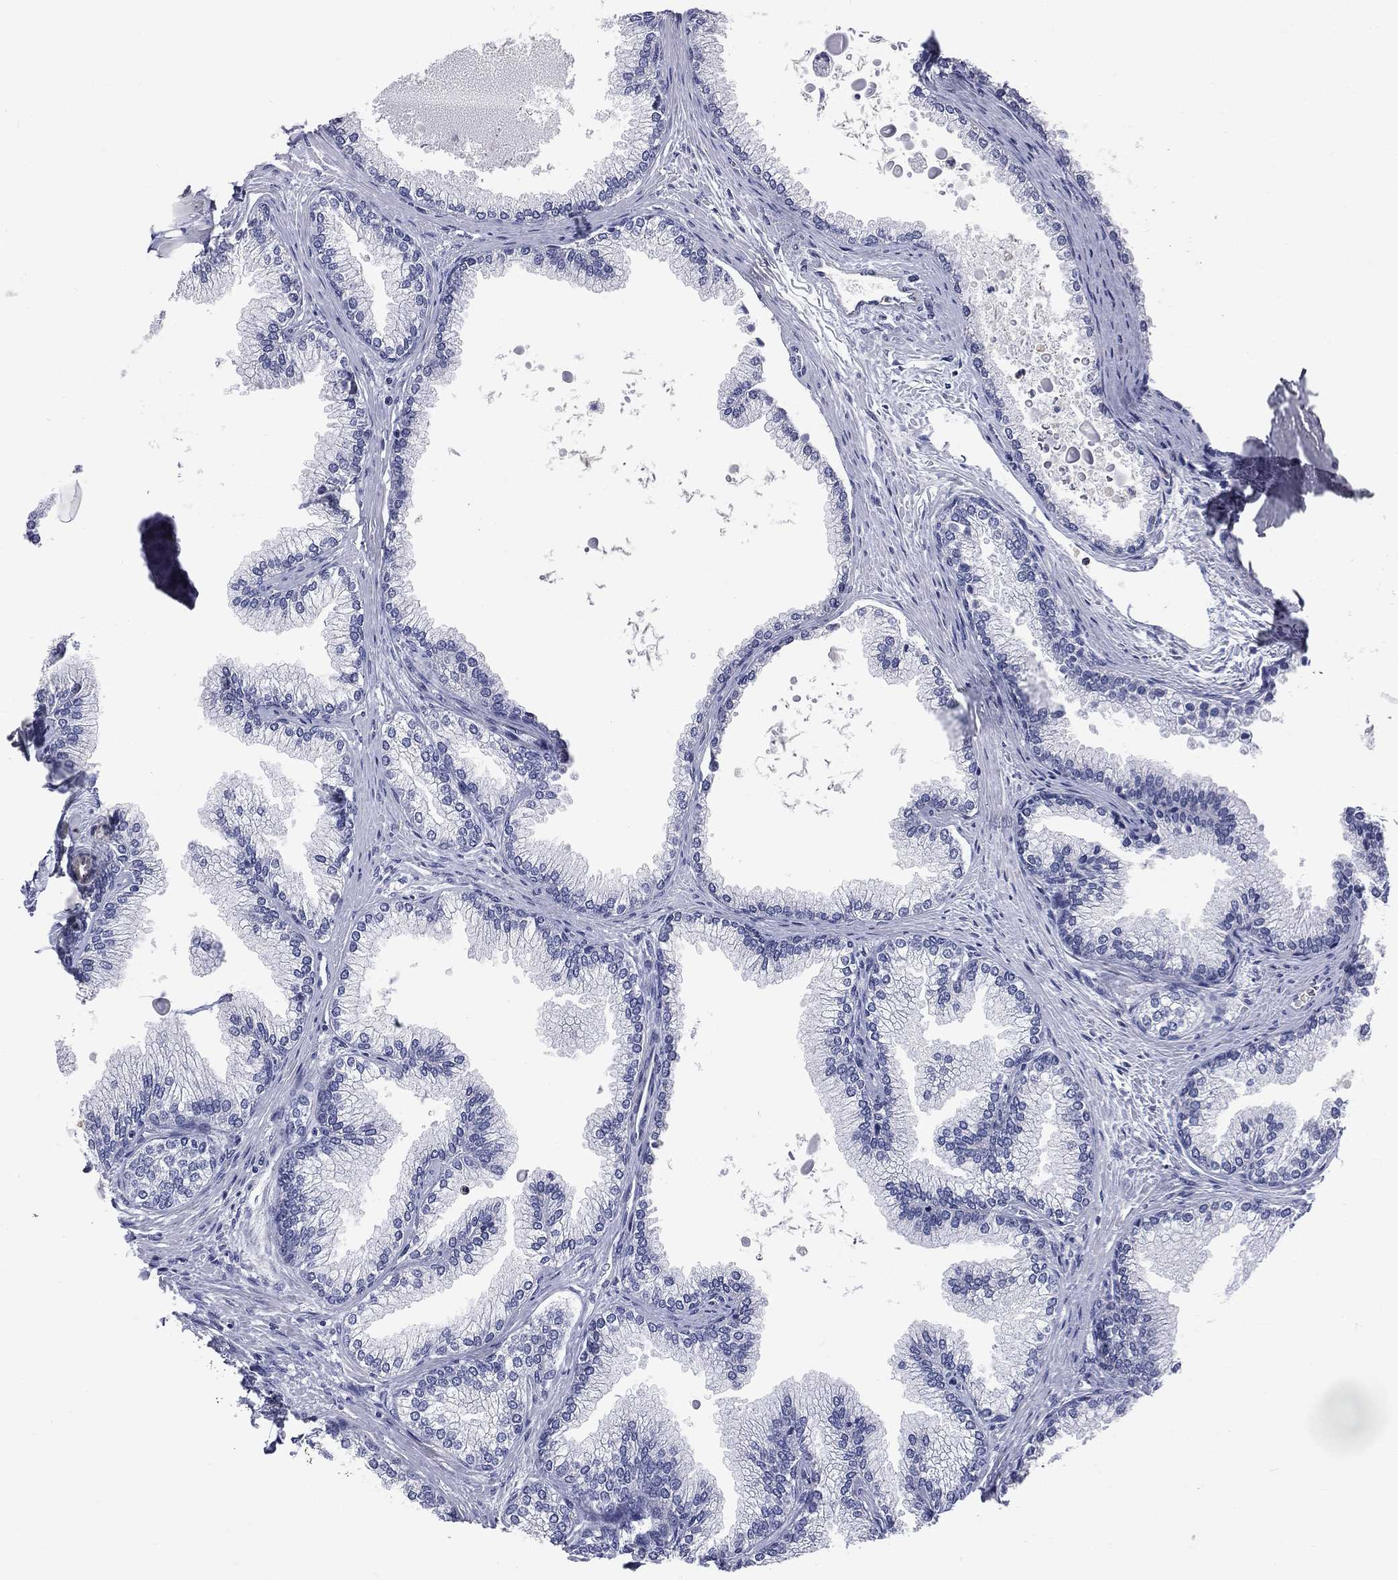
{"staining": {"intensity": "negative", "quantity": "none", "location": "none"}, "tissue": "prostate", "cell_type": "Glandular cells", "image_type": "normal", "snomed": [{"axis": "morphology", "description": "Normal tissue, NOS"}, {"axis": "topography", "description": "Prostate"}], "caption": "A histopathology image of prostate stained for a protein demonstrates no brown staining in glandular cells. The staining was performed using DAB (3,3'-diaminobenzidine) to visualize the protein expression in brown, while the nuclei were stained in blue with hematoxylin (Magnification: 20x).", "gene": "CD22", "patient": {"sex": "male", "age": 72}}